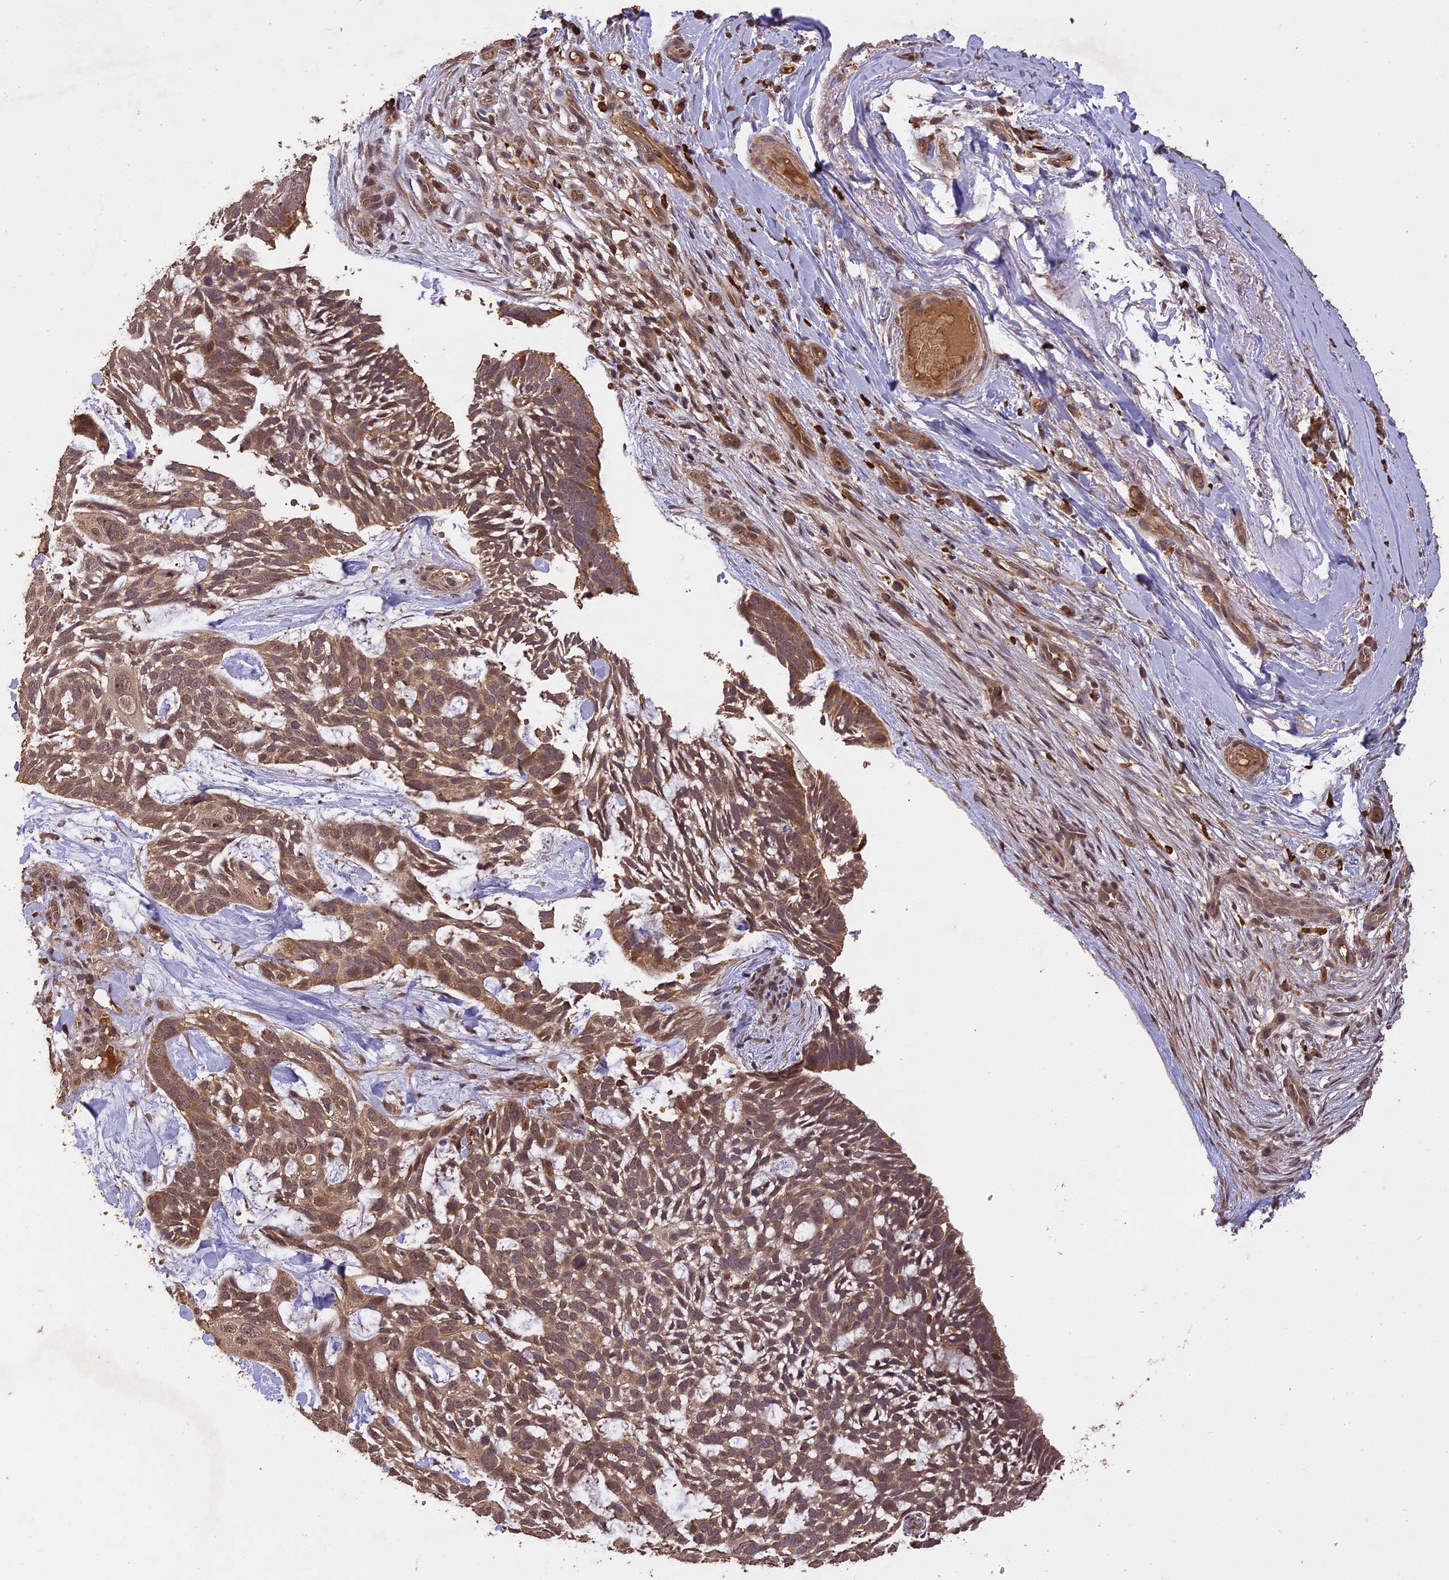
{"staining": {"intensity": "moderate", "quantity": ">75%", "location": "cytoplasmic/membranous"}, "tissue": "skin cancer", "cell_type": "Tumor cells", "image_type": "cancer", "snomed": [{"axis": "morphology", "description": "Basal cell carcinoma"}, {"axis": "topography", "description": "Skin"}], "caption": "Tumor cells exhibit medium levels of moderate cytoplasmic/membranous staining in about >75% of cells in skin cancer. (brown staining indicates protein expression, while blue staining denotes nuclei).", "gene": "TIGD7", "patient": {"sex": "male", "age": 88}}